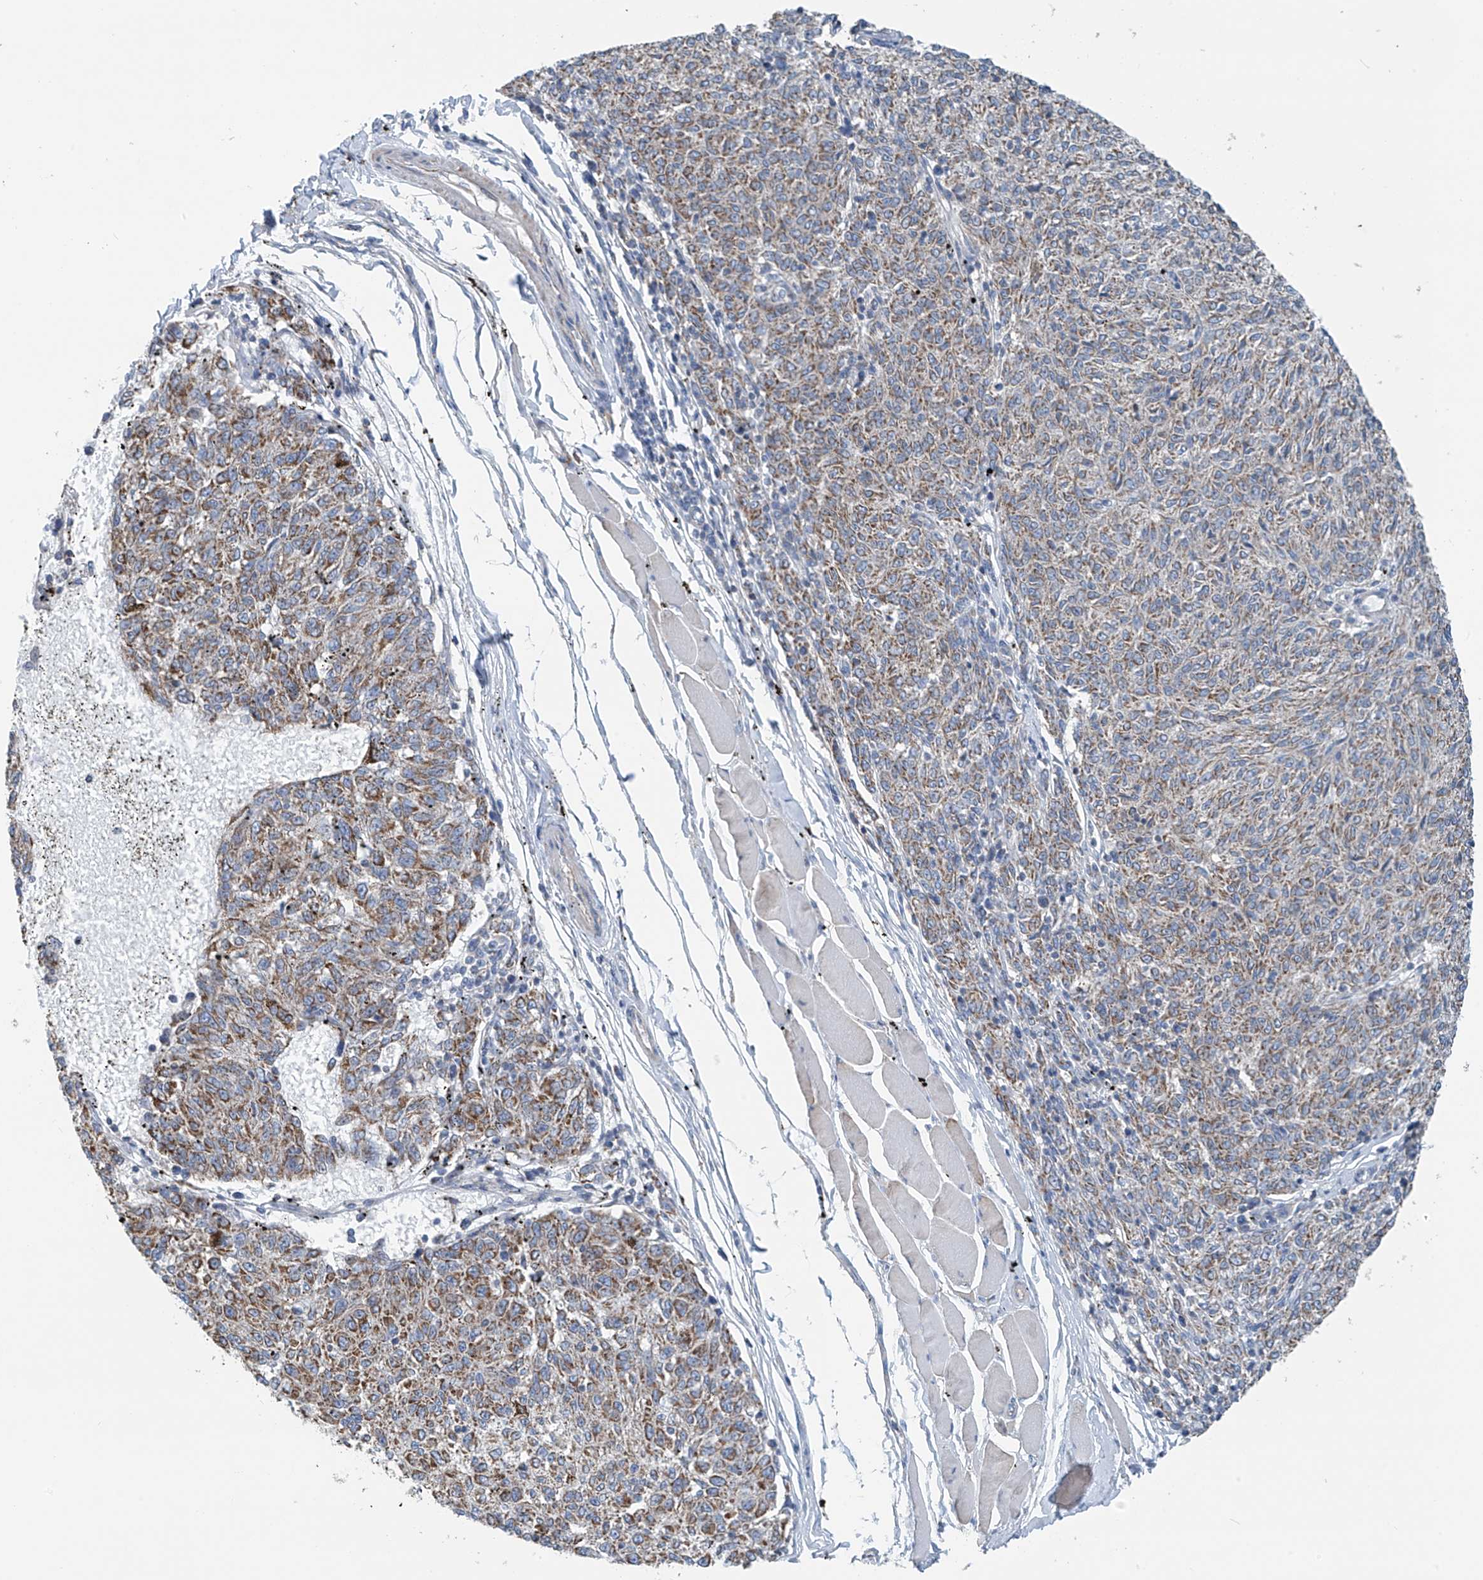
{"staining": {"intensity": "weak", "quantity": ">75%", "location": "cytoplasmic/membranous"}, "tissue": "melanoma", "cell_type": "Tumor cells", "image_type": "cancer", "snomed": [{"axis": "morphology", "description": "Malignant melanoma, NOS"}, {"axis": "topography", "description": "Skin"}], "caption": "A micrograph of human malignant melanoma stained for a protein shows weak cytoplasmic/membranous brown staining in tumor cells. (DAB (3,3'-diaminobenzidine) IHC, brown staining for protein, blue staining for nuclei).", "gene": "SYN3", "patient": {"sex": "female", "age": 72}}